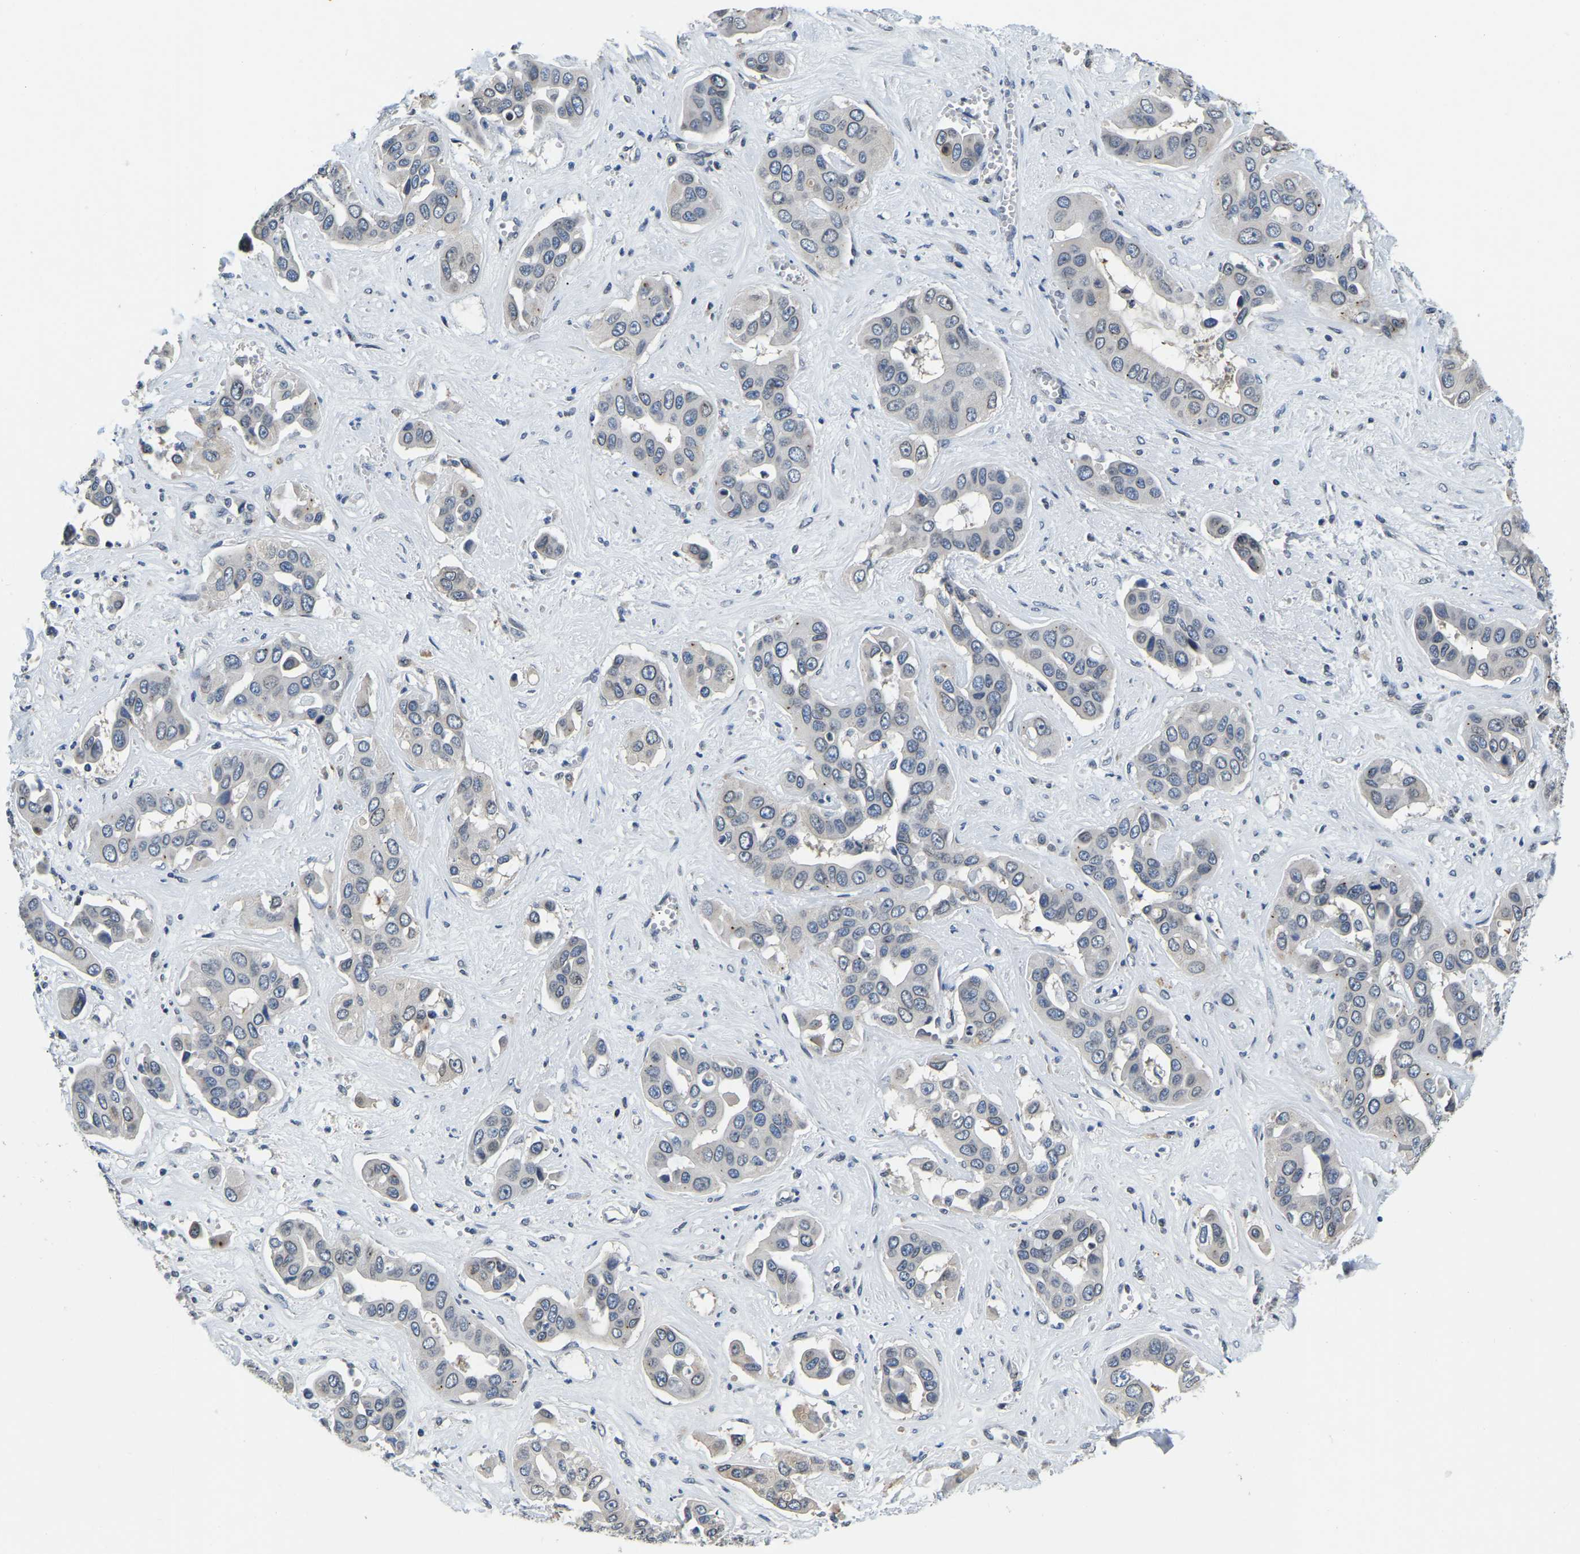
{"staining": {"intensity": "negative", "quantity": "none", "location": "none"}, "tissue": "liver cancer", "cell_type": "Tumor cells", "image_type": "cancer", "snomed": [{"axis": "morphology", "description": "Cholangiocarcinoma"}, {"axis": "topography", "description": "Liver"}], "caption": "Immunohistochemistry image of neoplastic tissue: human liver cancer stained with DAB (3,3'-diaminobenzidine) displays no significant protein staining in tumor cells. Nuclei are stained in blue.", "gene": "RANBP2", "patient": {"sex": "female", "age": 52}}